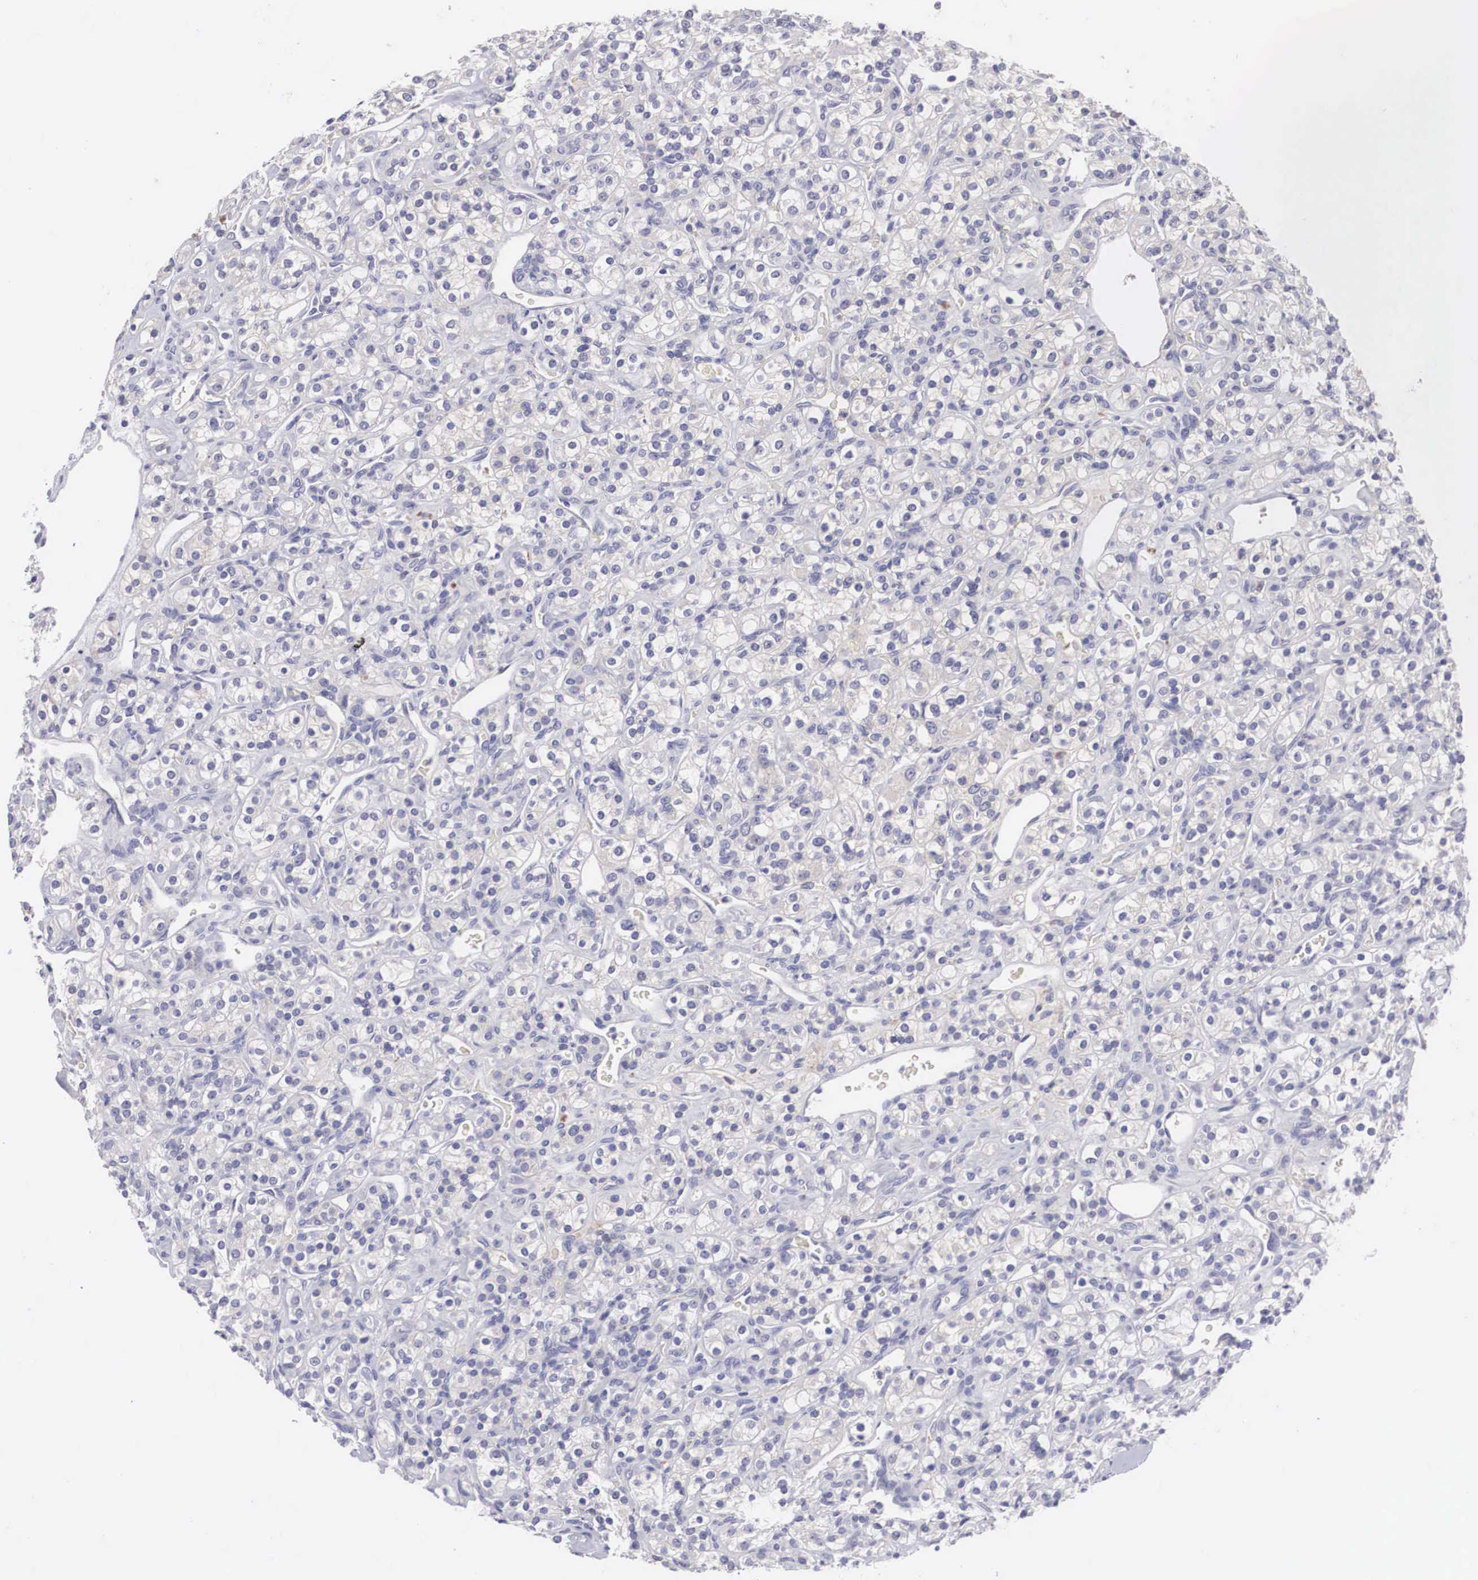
{"staining": {"intensity": "negative", "quantity": "none", "location": "none"}, "tissue": "renal cancer", "cell_type": "Tumor cells", "image_type": "cancer", "snomed": [{"axis": "morphology", "description": "Adenocarcinoma, NOS"}, {"axis": "topography", "description": "Kidney"}], "caption": "This is an immunohistochemistry micrograph of renal cancer (adenocarcinoma). There is no positivity in tumor cells.", "gene": "ABHD4", "patient": {"sex": "male", "age": 77}}